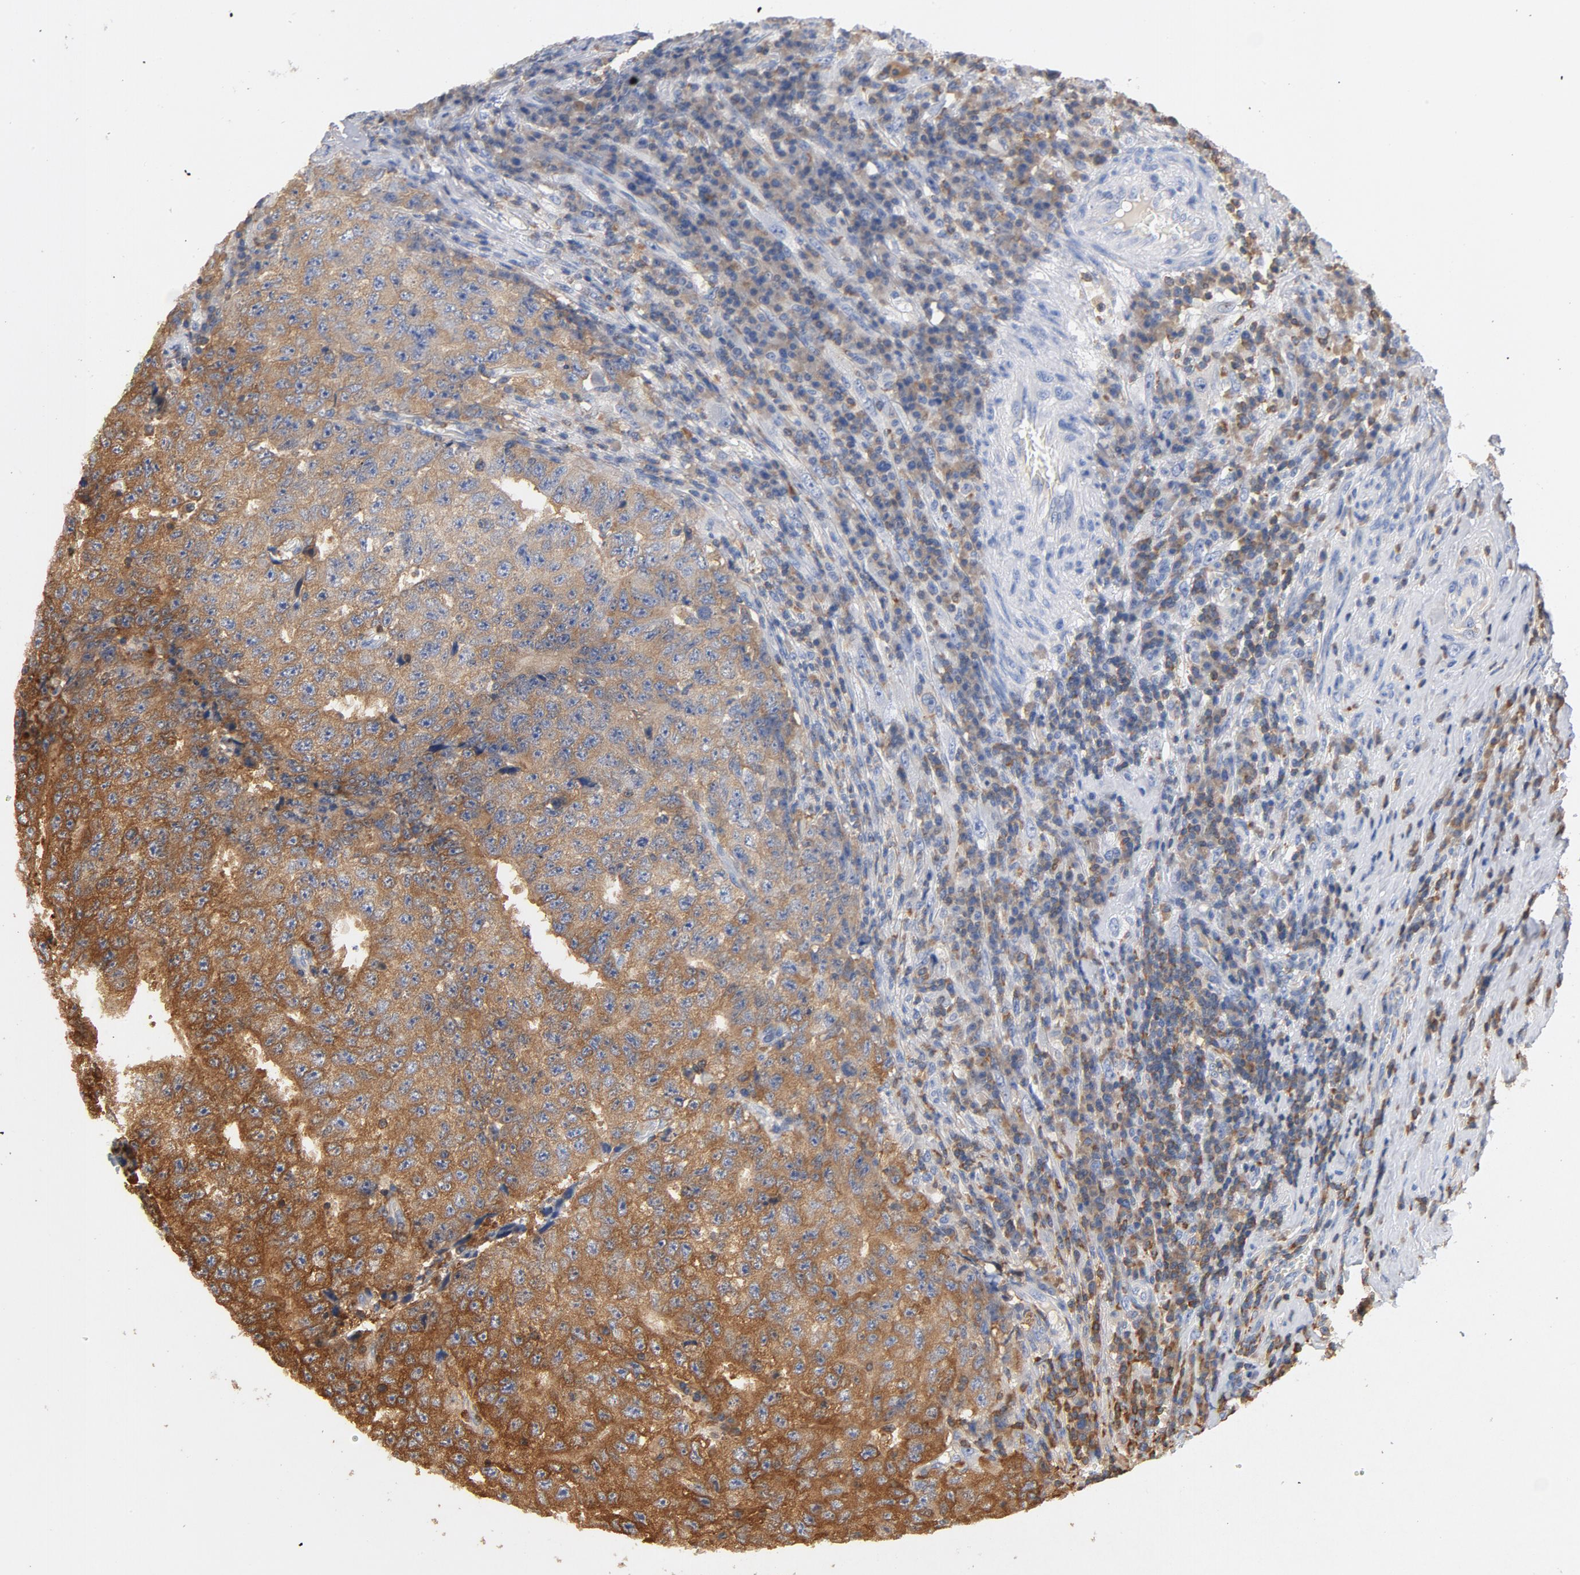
{"staining": {"intensity": "moderate", "quantity": ">75%", "location": "cytoplasmic/membranous"}, "tissue": "testis cancer", "cell_type": "Tumor cells", "image_type": "cancer", "snomed": [{"axis": "morphology", "description": "Necrosis, NOS"}, {"axis": "morphology", "description": "Carcinoma, Embryonal, NOS"}, {"axis": "topography", "description": "Testis"}], "caption": "The photomicrograph displays immunohistochemical staining of testis cancer (embryonal carcinoma). There is moderate cytoplasmic/membranous expression is appreciated in about >75% of tumor cells.", "gene": "EZR", "patient": {"sex": "male", "age": 19}}